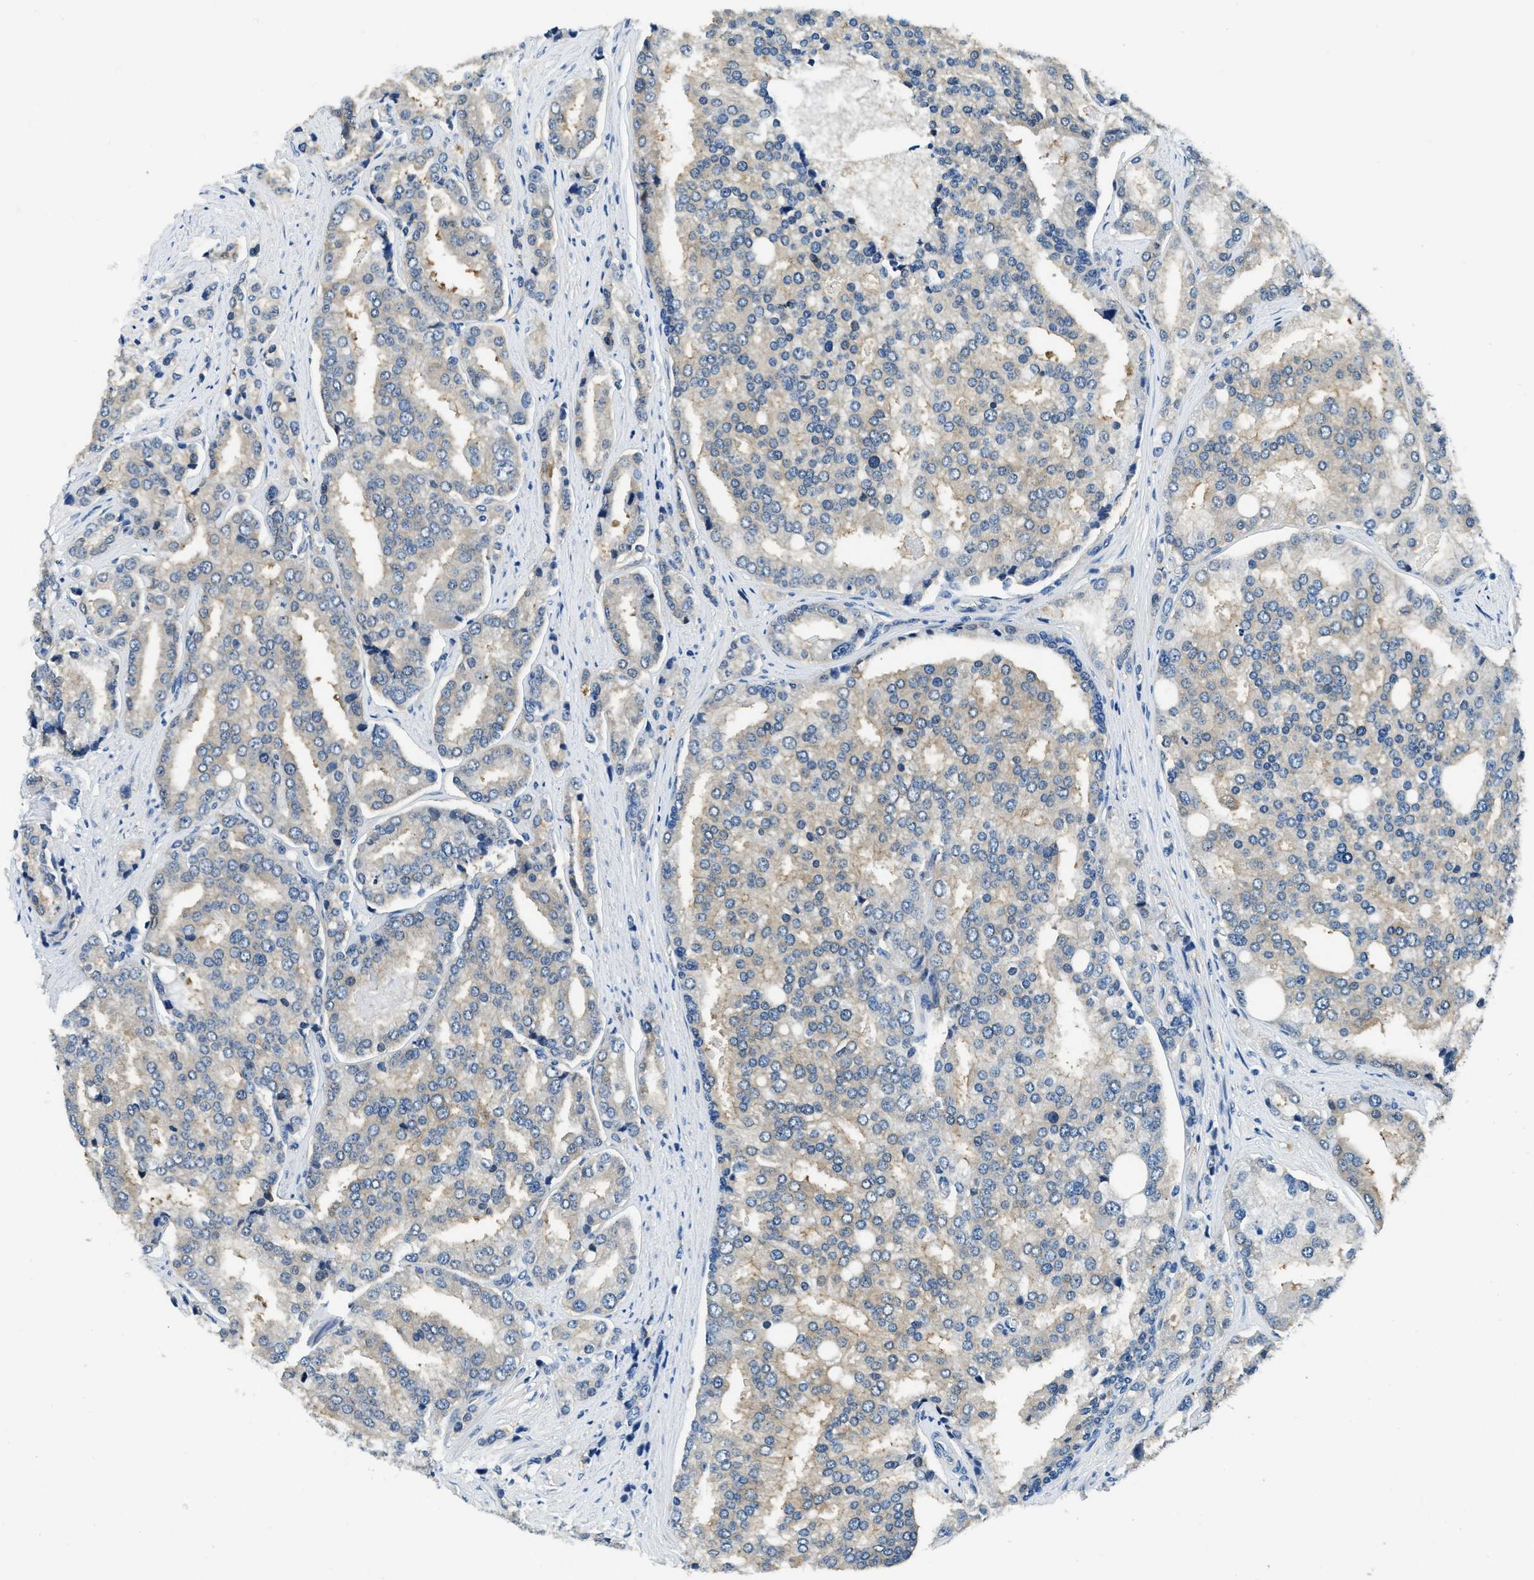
{"staining": {"intensity": "moderate", "quantity": "25%-75%", "location": "cytoplasmic/membranous"}, "tissue": "prostate cancer", "cell_type": "Tumor cells", "image_type": "cancer", "snomed": [{"axis": "morphology", "description": "Adenocarcinoma, High grade"}, {"axis": "topography", "description": "Prostate"}], "caption": "This image exhibits immunohistochemistry (IHC) staining of high-grade adenocarcinoma (prostate), with medium moderate cytoplasmic/membranous expression in about 25%-75% of tumor cells.", "gene": "TWF1", "patient": {"sex": "male", "age": 50}}